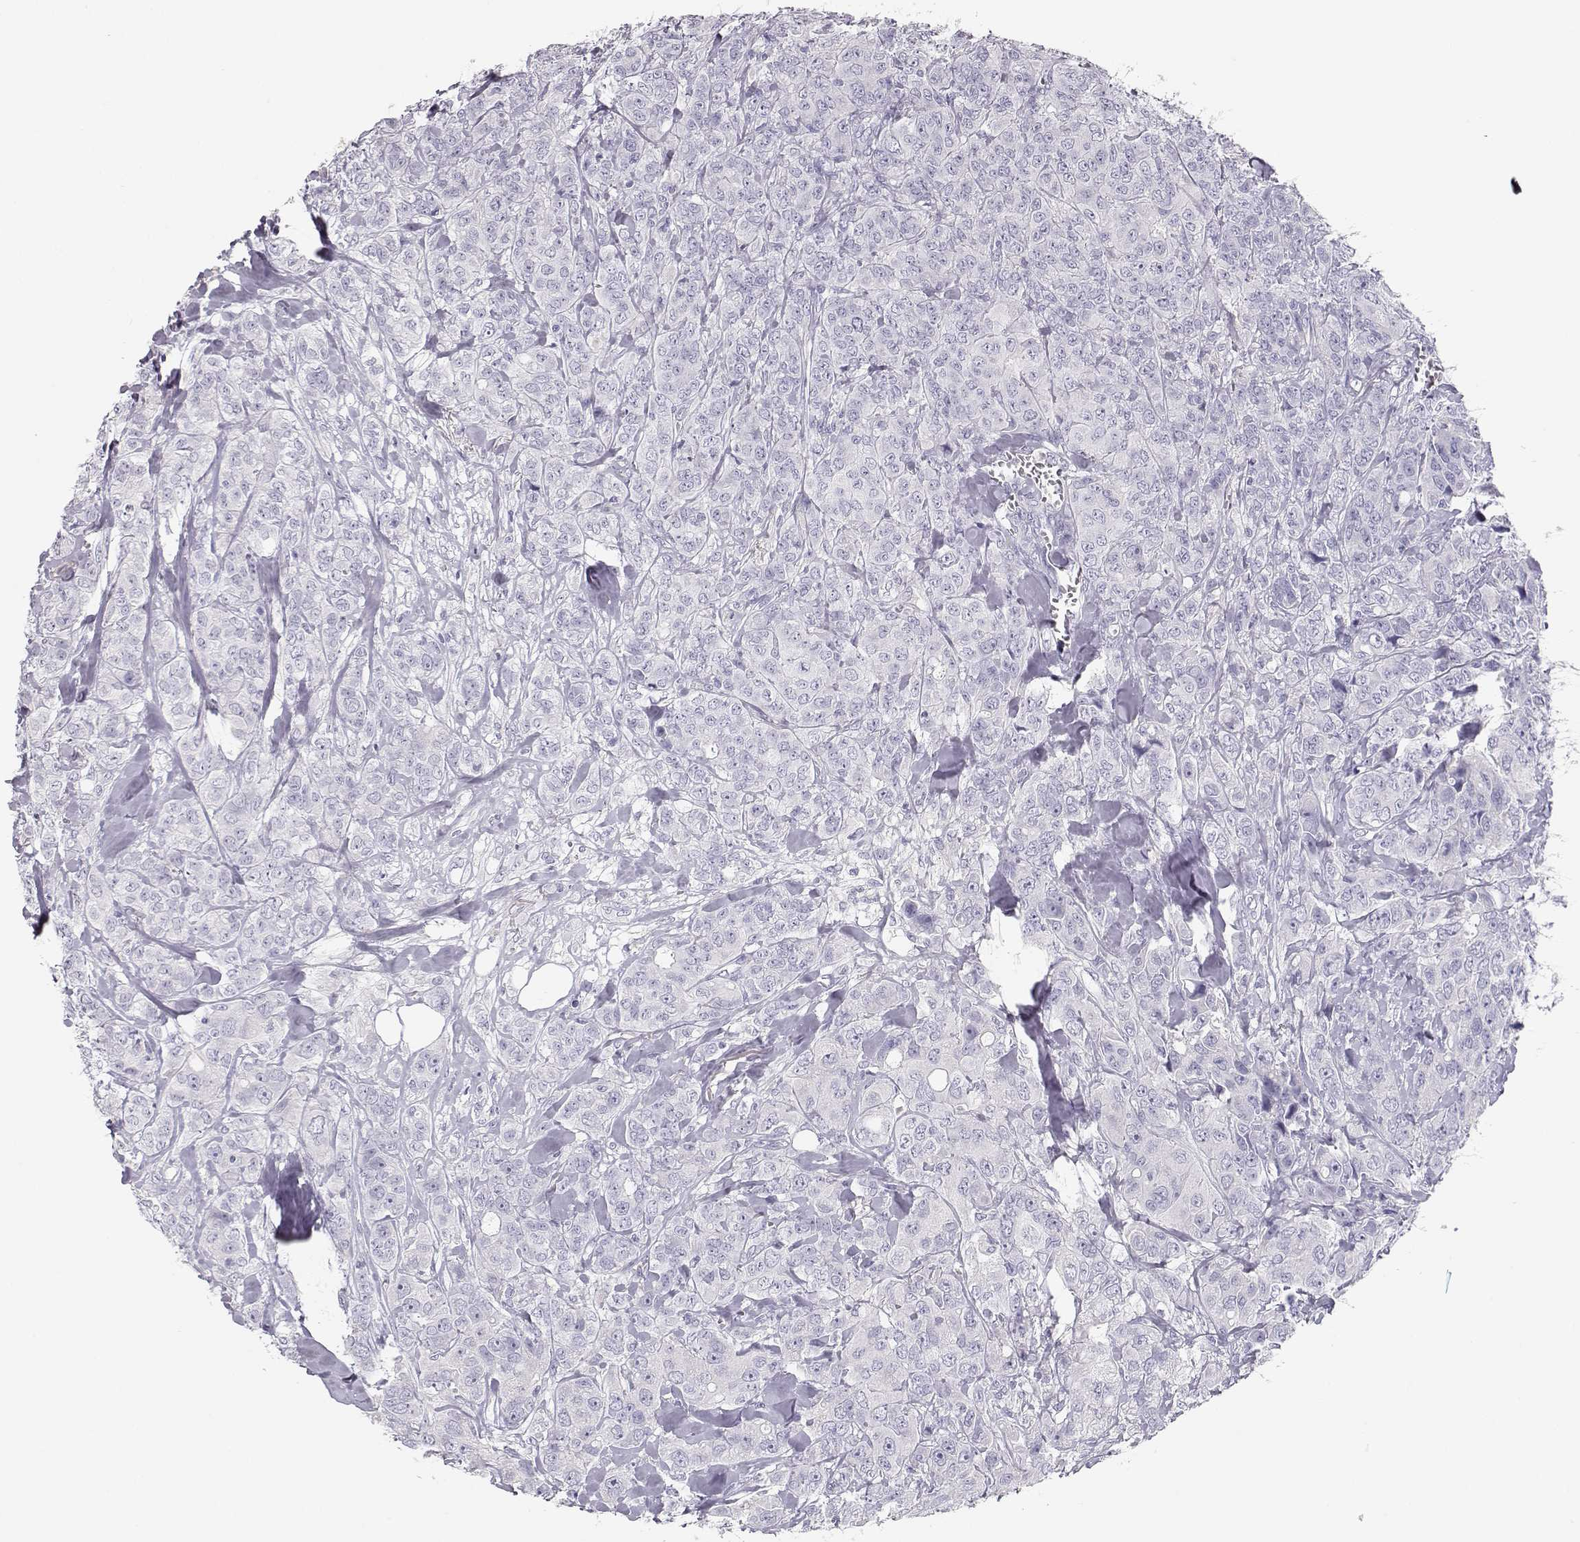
{"staining": {"intensity": "negative", "quantity": "none", "location": "none"}, "tissue": "breast cancer", "cell_type": "Tumor cells", "image_type": "cancer", "snomed": [{"axis": "morphology", "description": "Duct carcinoma"}, {"axis": "topography", "description": "Breast"}], "caption": "Intraductal carcinoma (breast) stained for a protein using immunohistochemistry (IHC) shows no expression tumor cells.", "gene": "LEPR", "patient": {"sex": "female", "age": 43}}